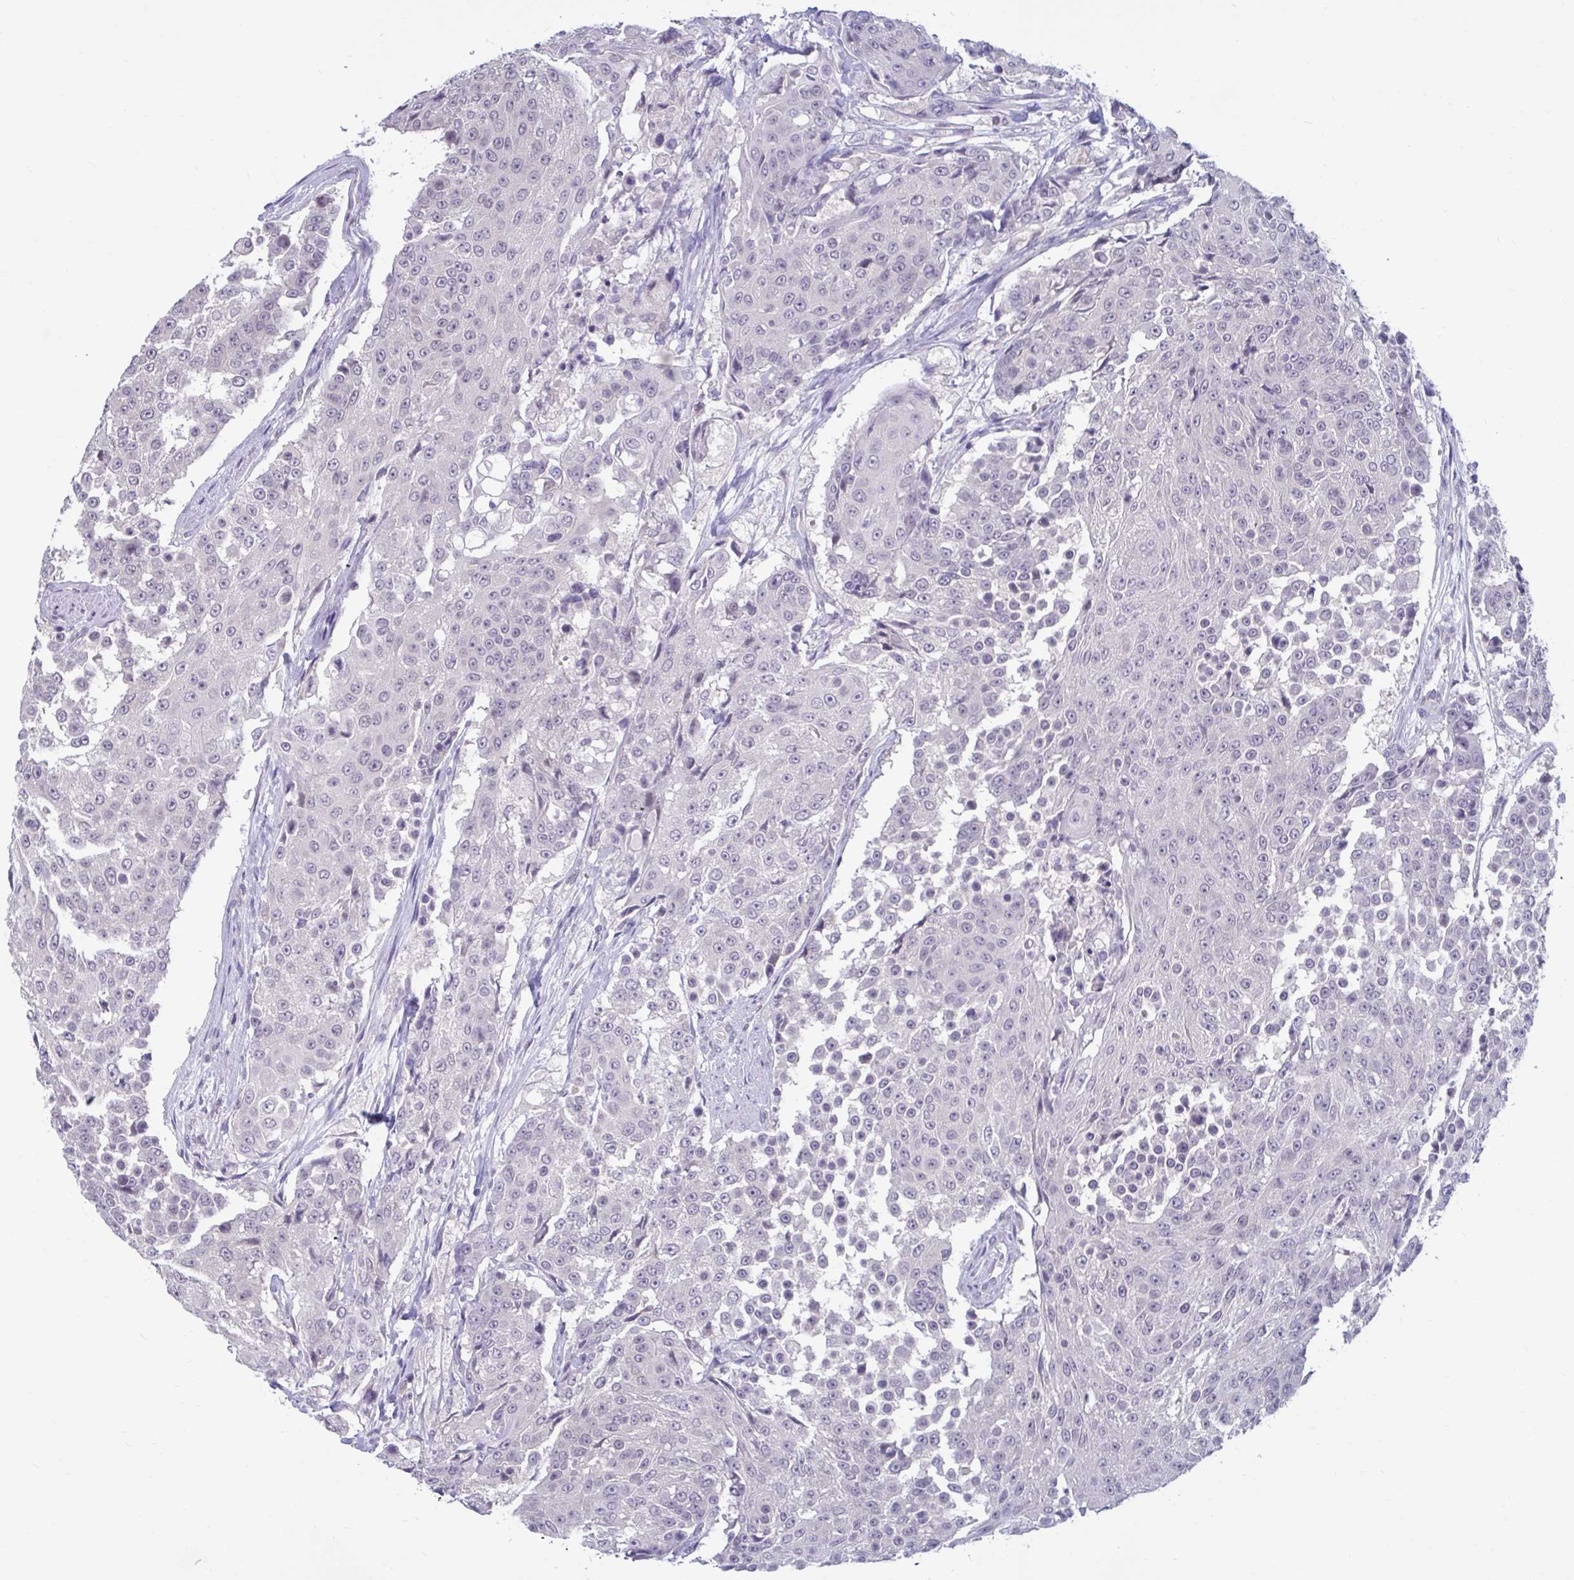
{"staining": {"intensity": "negative", "quantity": "none", "location": "none"}, "tissue": "urothelial cancer", "cell_type": "Tumor cells", "image_type": "cancer", "snomed": [{"axis": "morphology", "description": "Urothelial carcinoma, High grade"}, {"axis": "topography", "description": "Urinary bladder"}], "caption": "This is an immunohistochemistry (IHC) photomicrograph of urothelial carcinoma (high-grade). There is no positivity in tumor cells.", "gene": "ARPP19", "patient": {"sex": "female", "age": 63}}